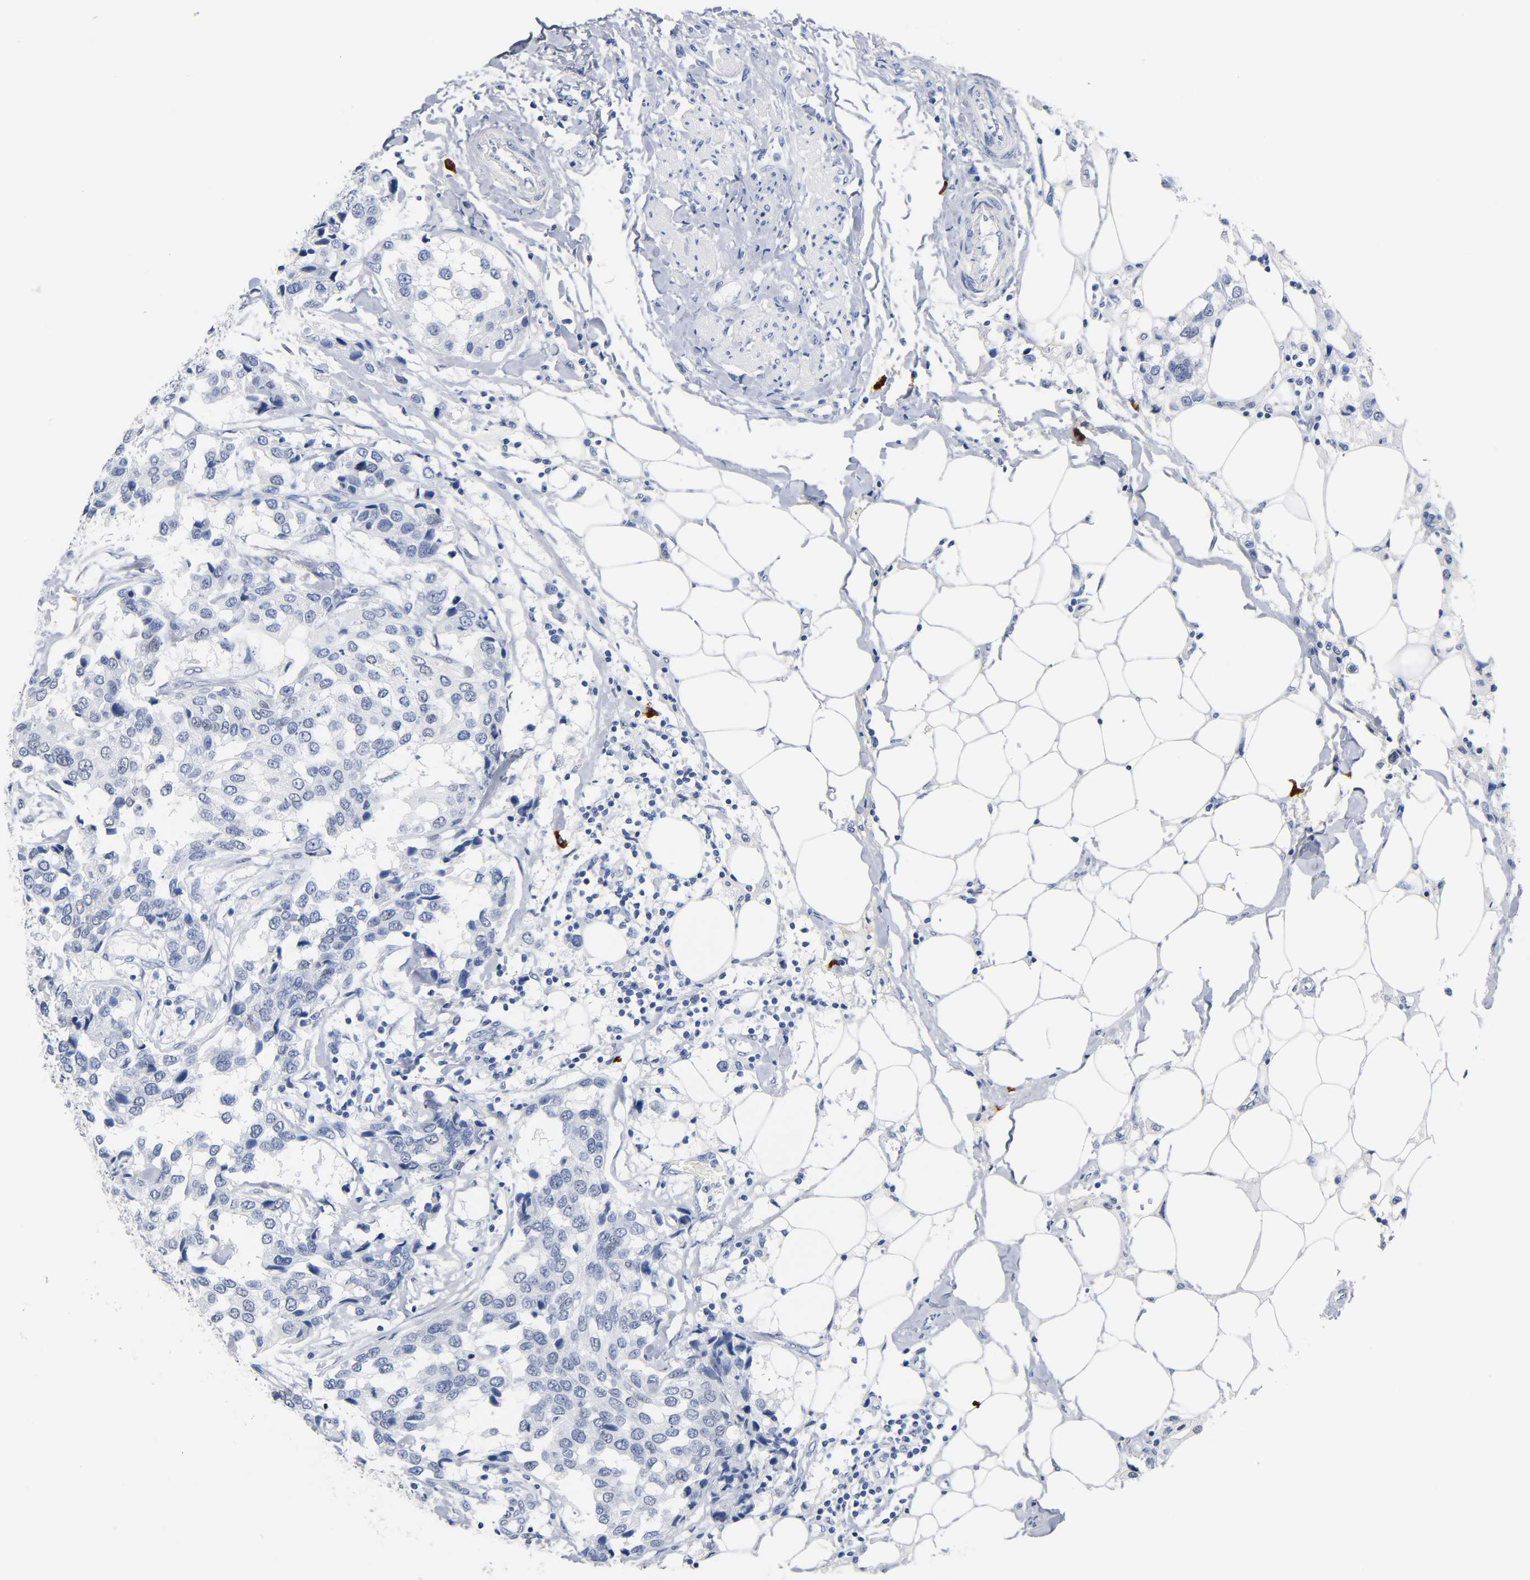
{"staining": {"intensity": "negative", "quantity": "none", "location": "none"}, "tissue": "breast cancer", "cell_type": "Tumor cells", "image_type": "cancer", "snomed": [{"axis": "morphology", "description": "Duct carcinoma"}, {"axis": "topography", "description": "Breast"}], "caption": "IHC histopathology image of invasive ductal carcinoma (breast) stained for a protein (brown), which shows no positivity in tumor cells.", "gene": "NAB2", "patient": {"sex": "female", "age": 80}}